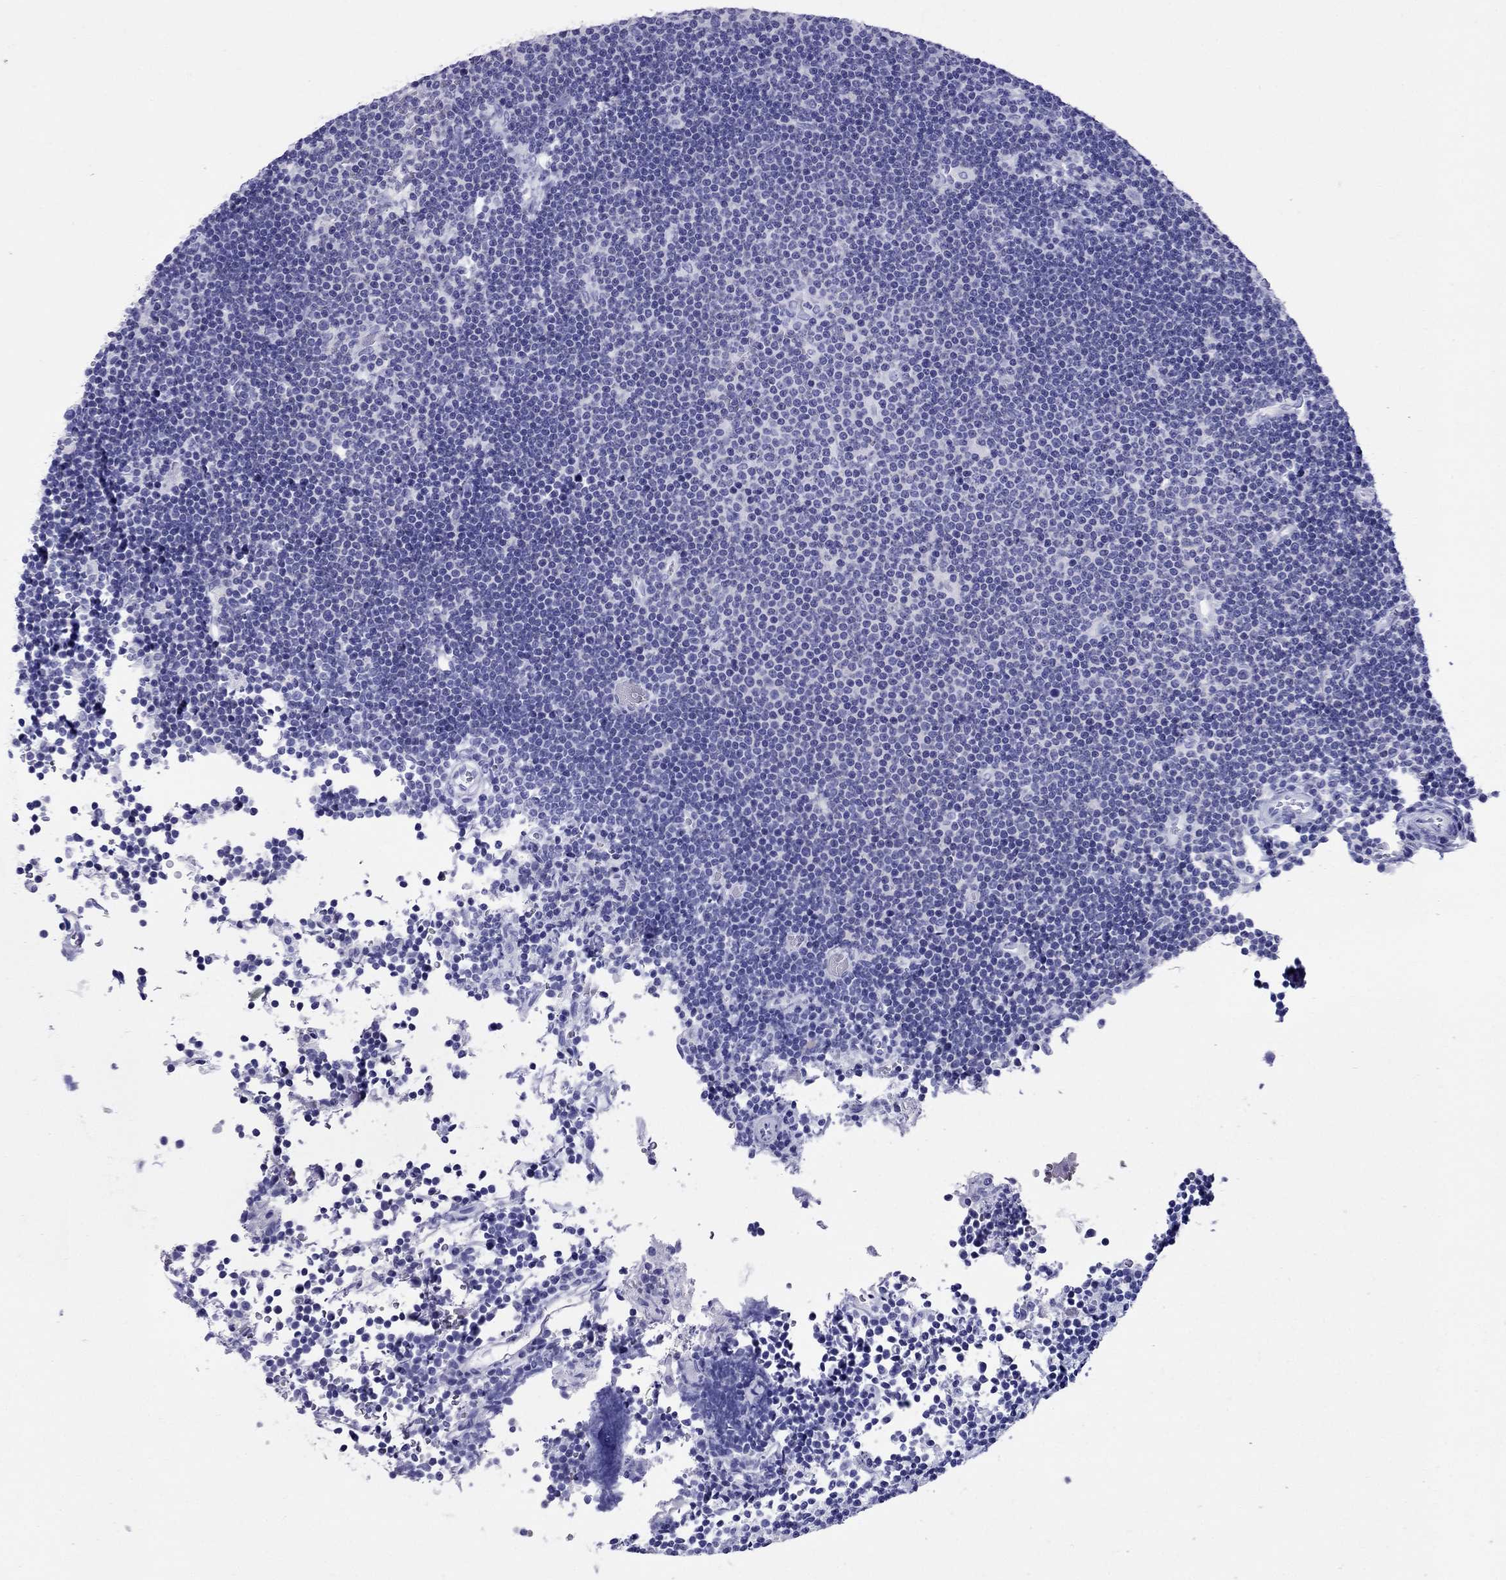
{"staining": {"intensity": "negative", "quantity": "none", "location": "none"}, "tissue": "lymphoma", "cell_type": "Tumor cells", "image_type": "cancer", "snomed": [{"axis": "morphology", "description": "Malignant lymphoma, non-Hodgkin's type, Low grade"}, {"axis": "topography", "description": "Brain"}], "caption": "Immunohistochemistry of human malignant lymphoma, non-Hodgkin's type (low-grade) demonstrates no staining in tumor cells.", "gene": "AVPR1B", "patient": {"sex": "female", "age": 66}}